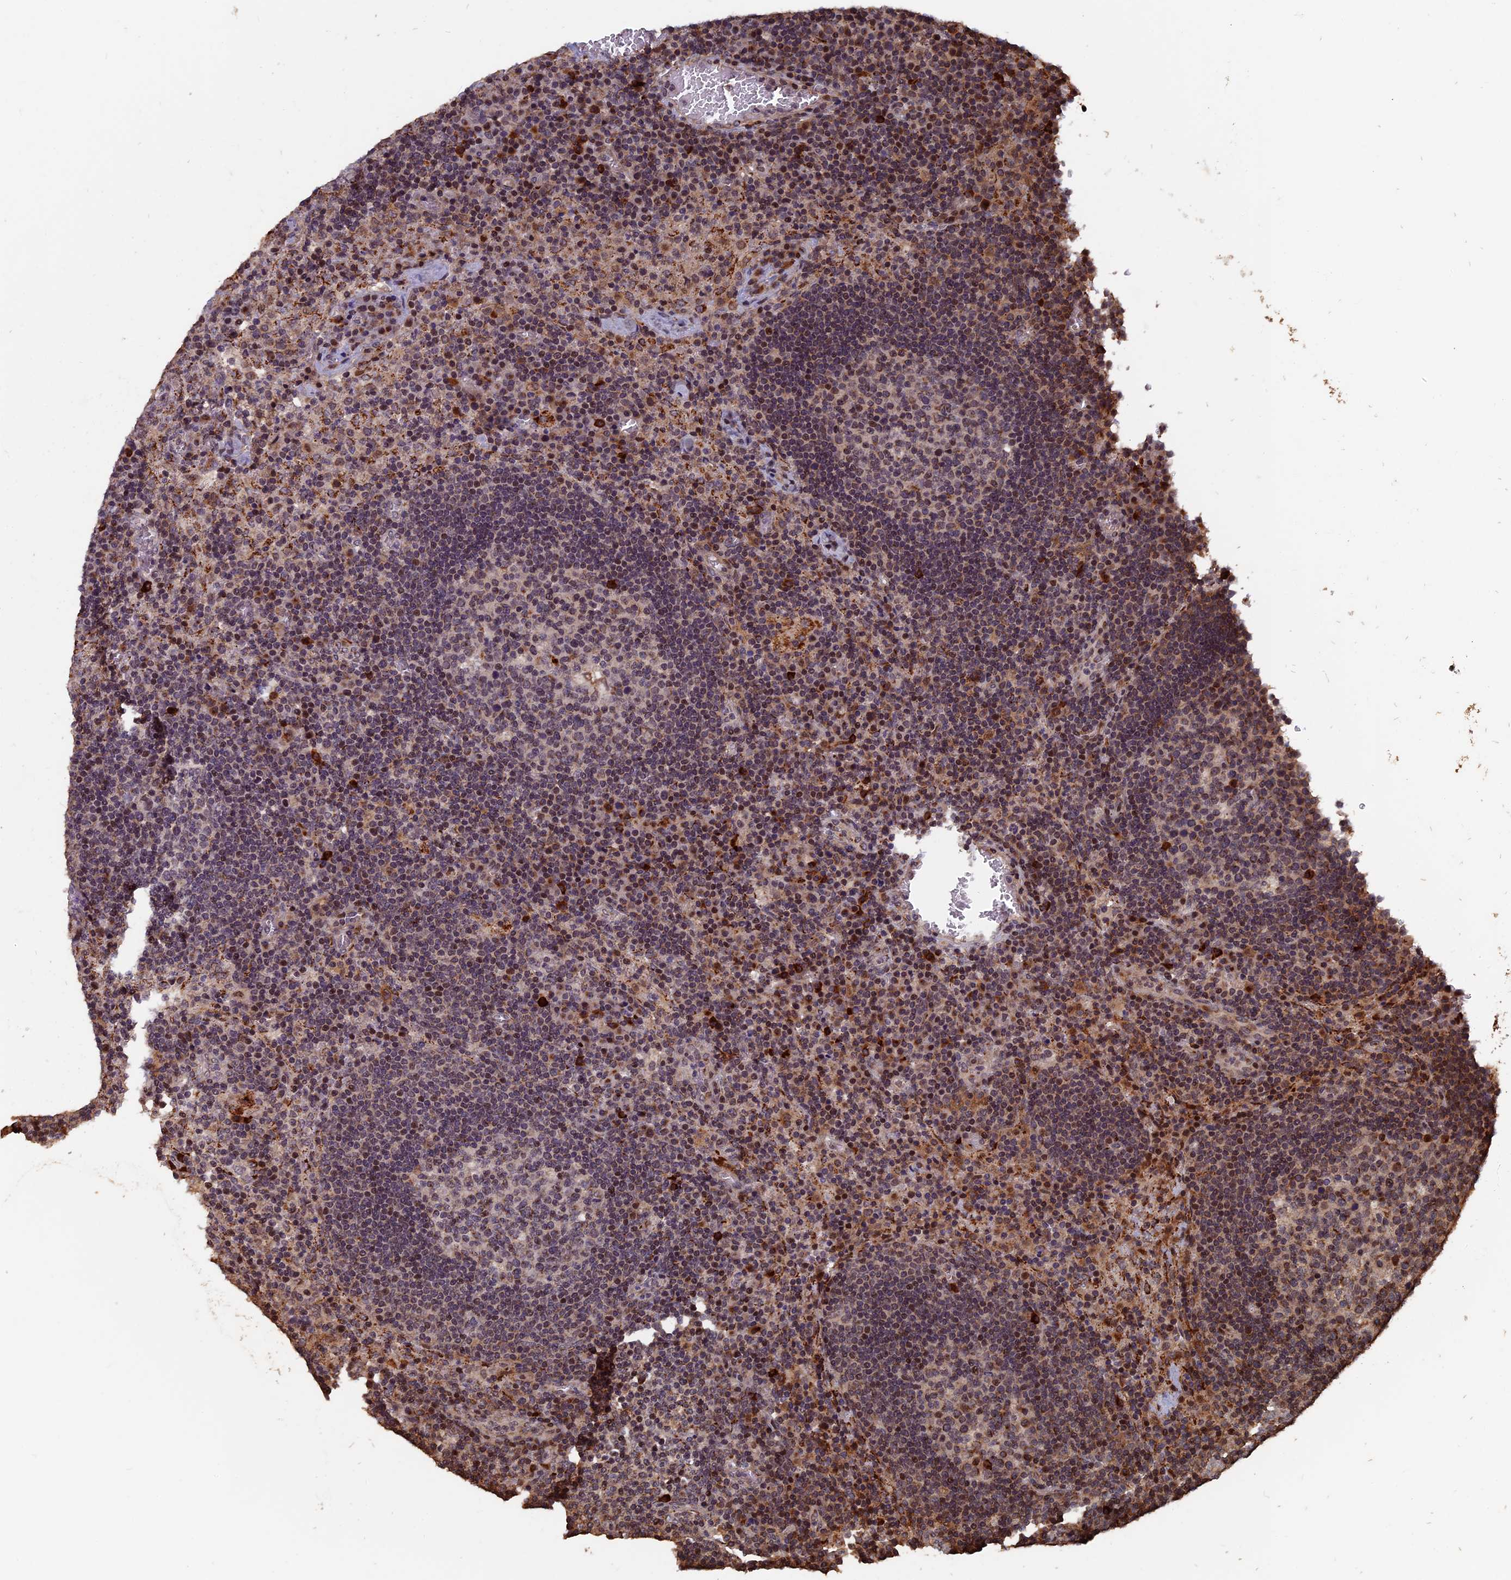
{"staining": {"intensity": "weak", "quantity": "<25%", "location": "cytoplasmic/membranous"}, "tissue": "lymph node", "cell_type": "Germinal center cells", "image_type": "normal", "snomed": [{"axis": "morphology", "description": "Normal tissue, NOS"}, {"axis": "topography", "description": "Lymph node"}], "caption": "This is an IHC photomicrograph of benign human lymph node. There is no staining in germinal center cells.", "gene": "RASGRF1", "patient": {"sex": "male", "age": 58}}